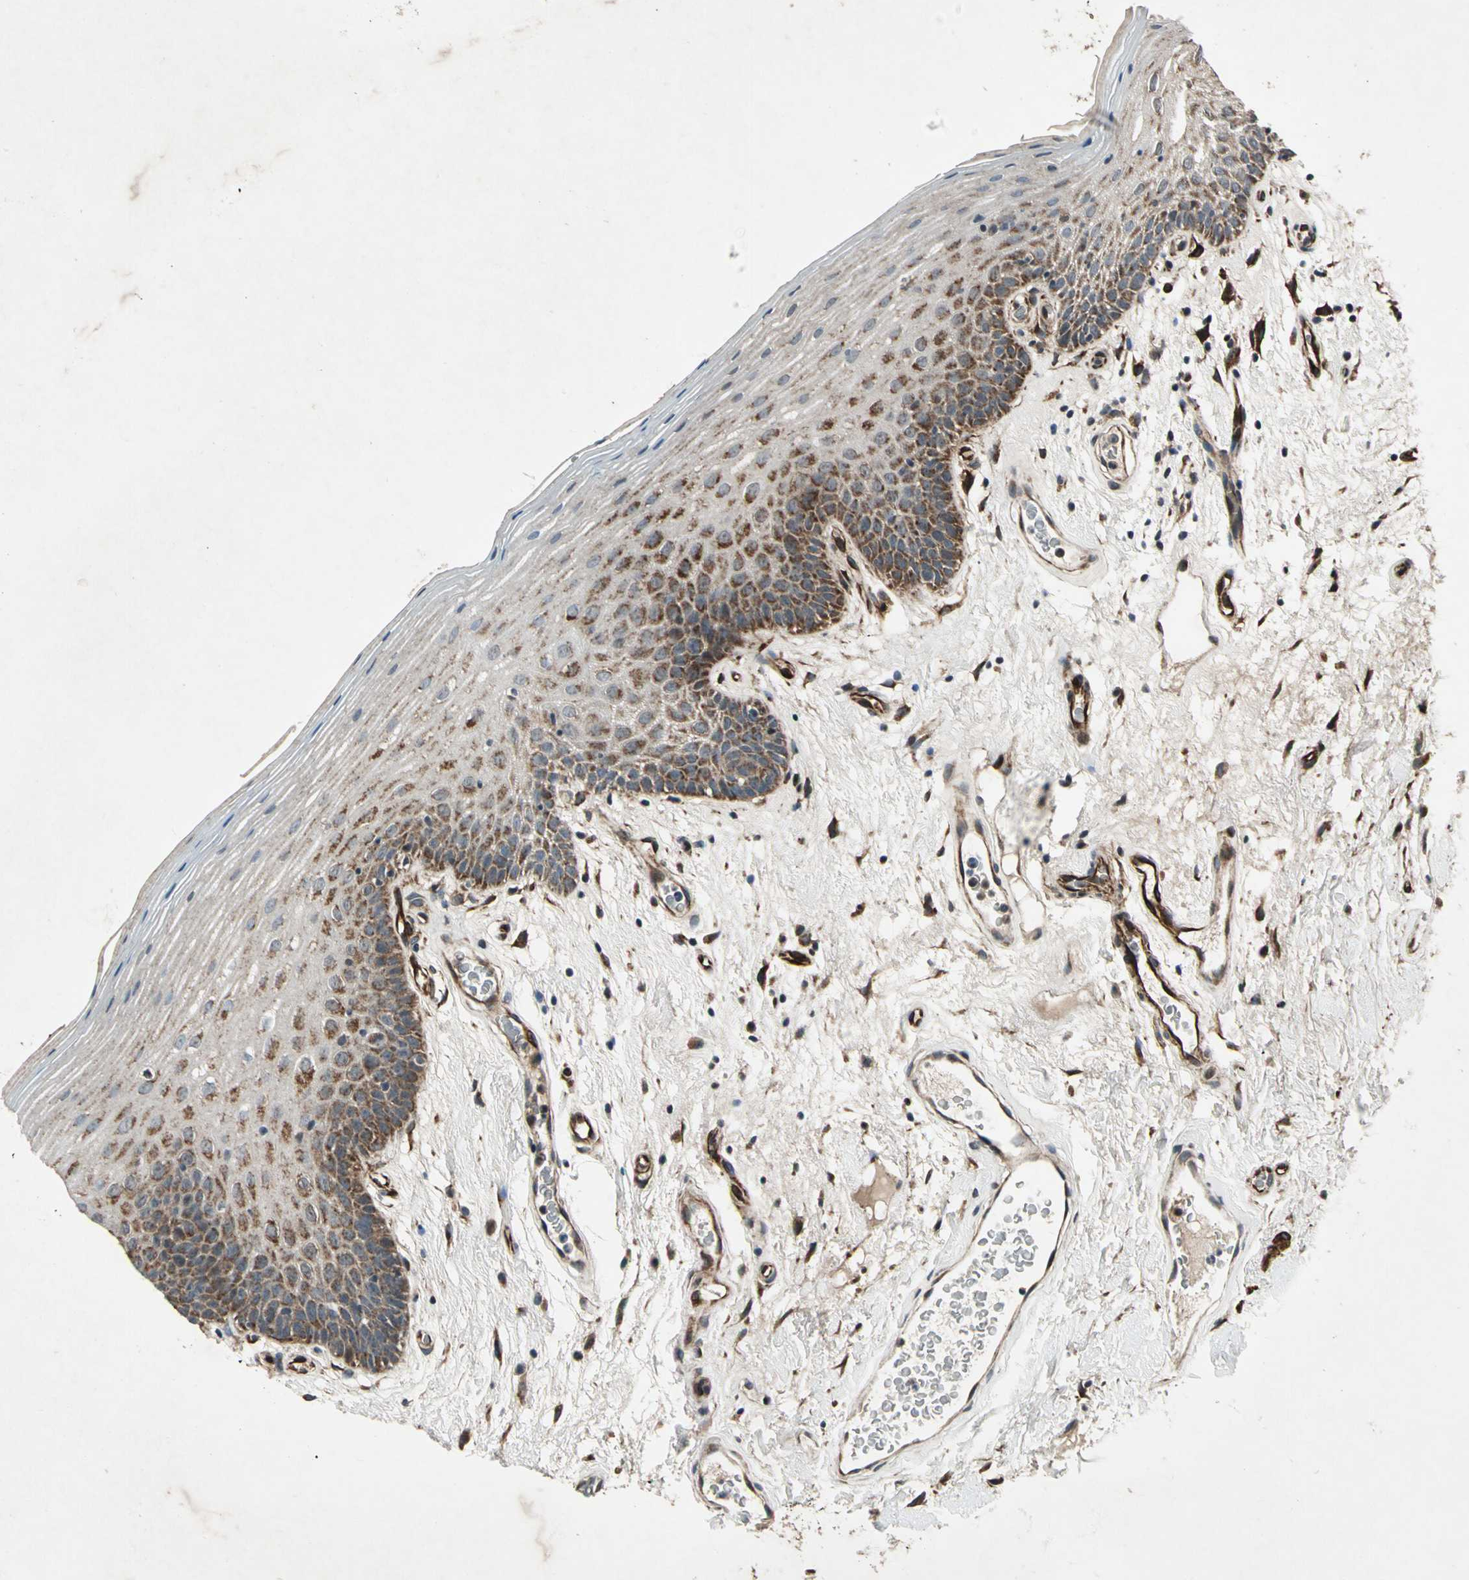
{"staining": {"intensity": "strong", "quantity": "25%-75%", "location": "cytoplasmic/membranous"}, "tissue": "oral mucosa", "cell_type": "Squamous epithelial cells", "image_type": "normal", "snomed": [{"axis": "morphology", "description": "Normal tissue, NOS"}, {"axis": "morphology", "description": "Squamous cell carcinoma, NOS"}, {"axis": "topography", "description": "Skeletal muscle"}, {"axis": "topography", "description": "Oral tissue"}, {"axis": "topography", "description": "Head-Neck"}], "caption": "Immunohistochemical staining of unremarkable human oral mucosa demonstrates high levels of strong cytoplasmic/membranous staining in approximately 25%-75% of squamous epithelial cells.", "gene": "EXD2", "patient": {"sex": "male", "age": 71}}